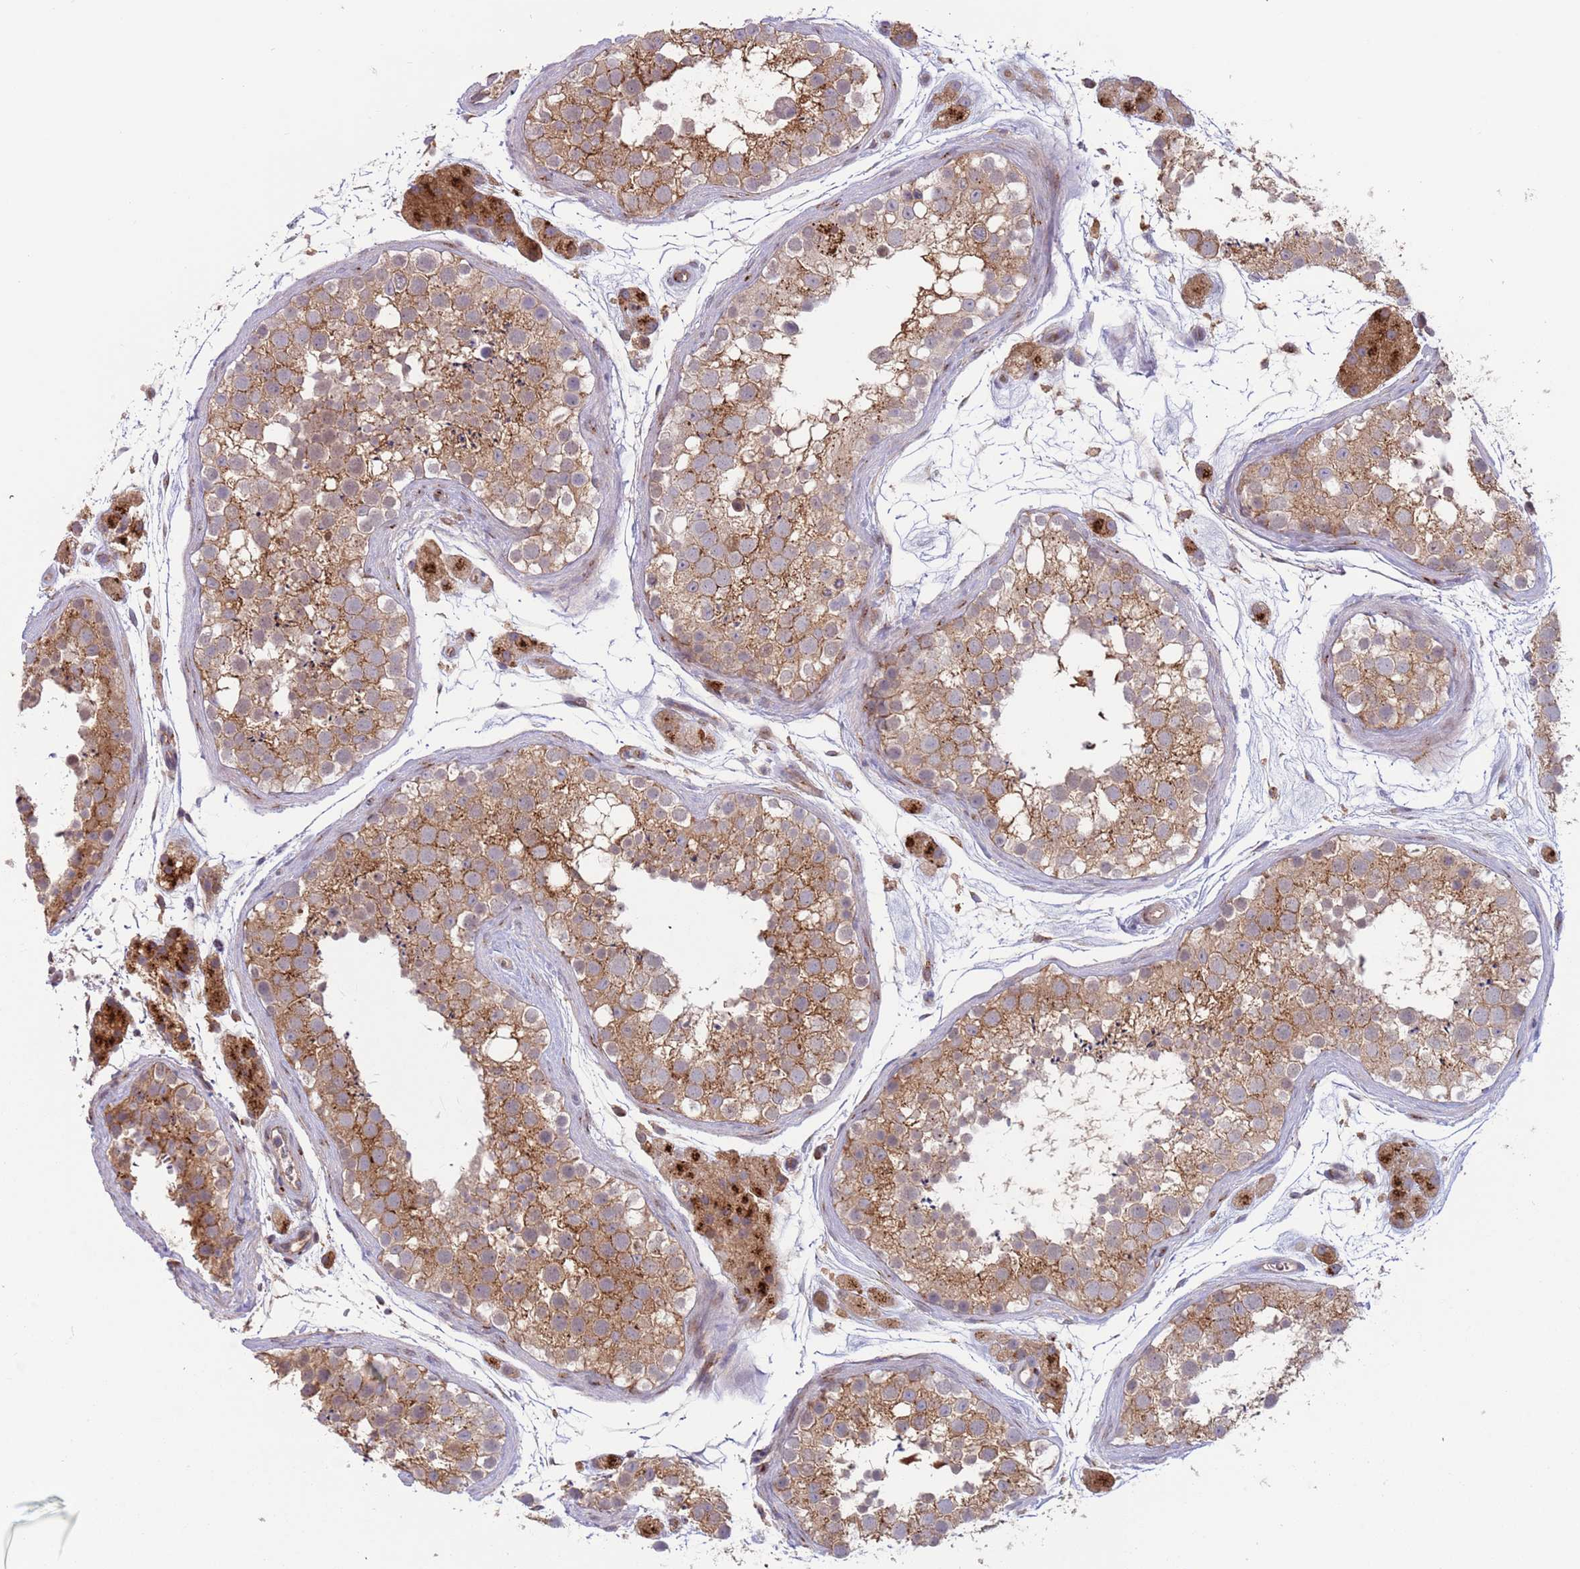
{"staining": {"intensity": "moderate", "quantity": ">75%", "location": "cytoplasmic/membranous"}, "tissue": "testis", "cell_type": "Cells in seminiferous ducts", "image_type": "normal", "snomed": [{"axis": "morphology", "description": "Normal tissue, NOS"}, {"axis": "topography", "description": "Testis"}], "caption": "An image showing moderate cytoplasmic/membranous expression in approximately >75% of cells in seminiferous ducts in benign testis, as visualized by brown immunohistochemical staining.", "gene": "BTBD7", "patient": {"sex": "male", "age": 41}}